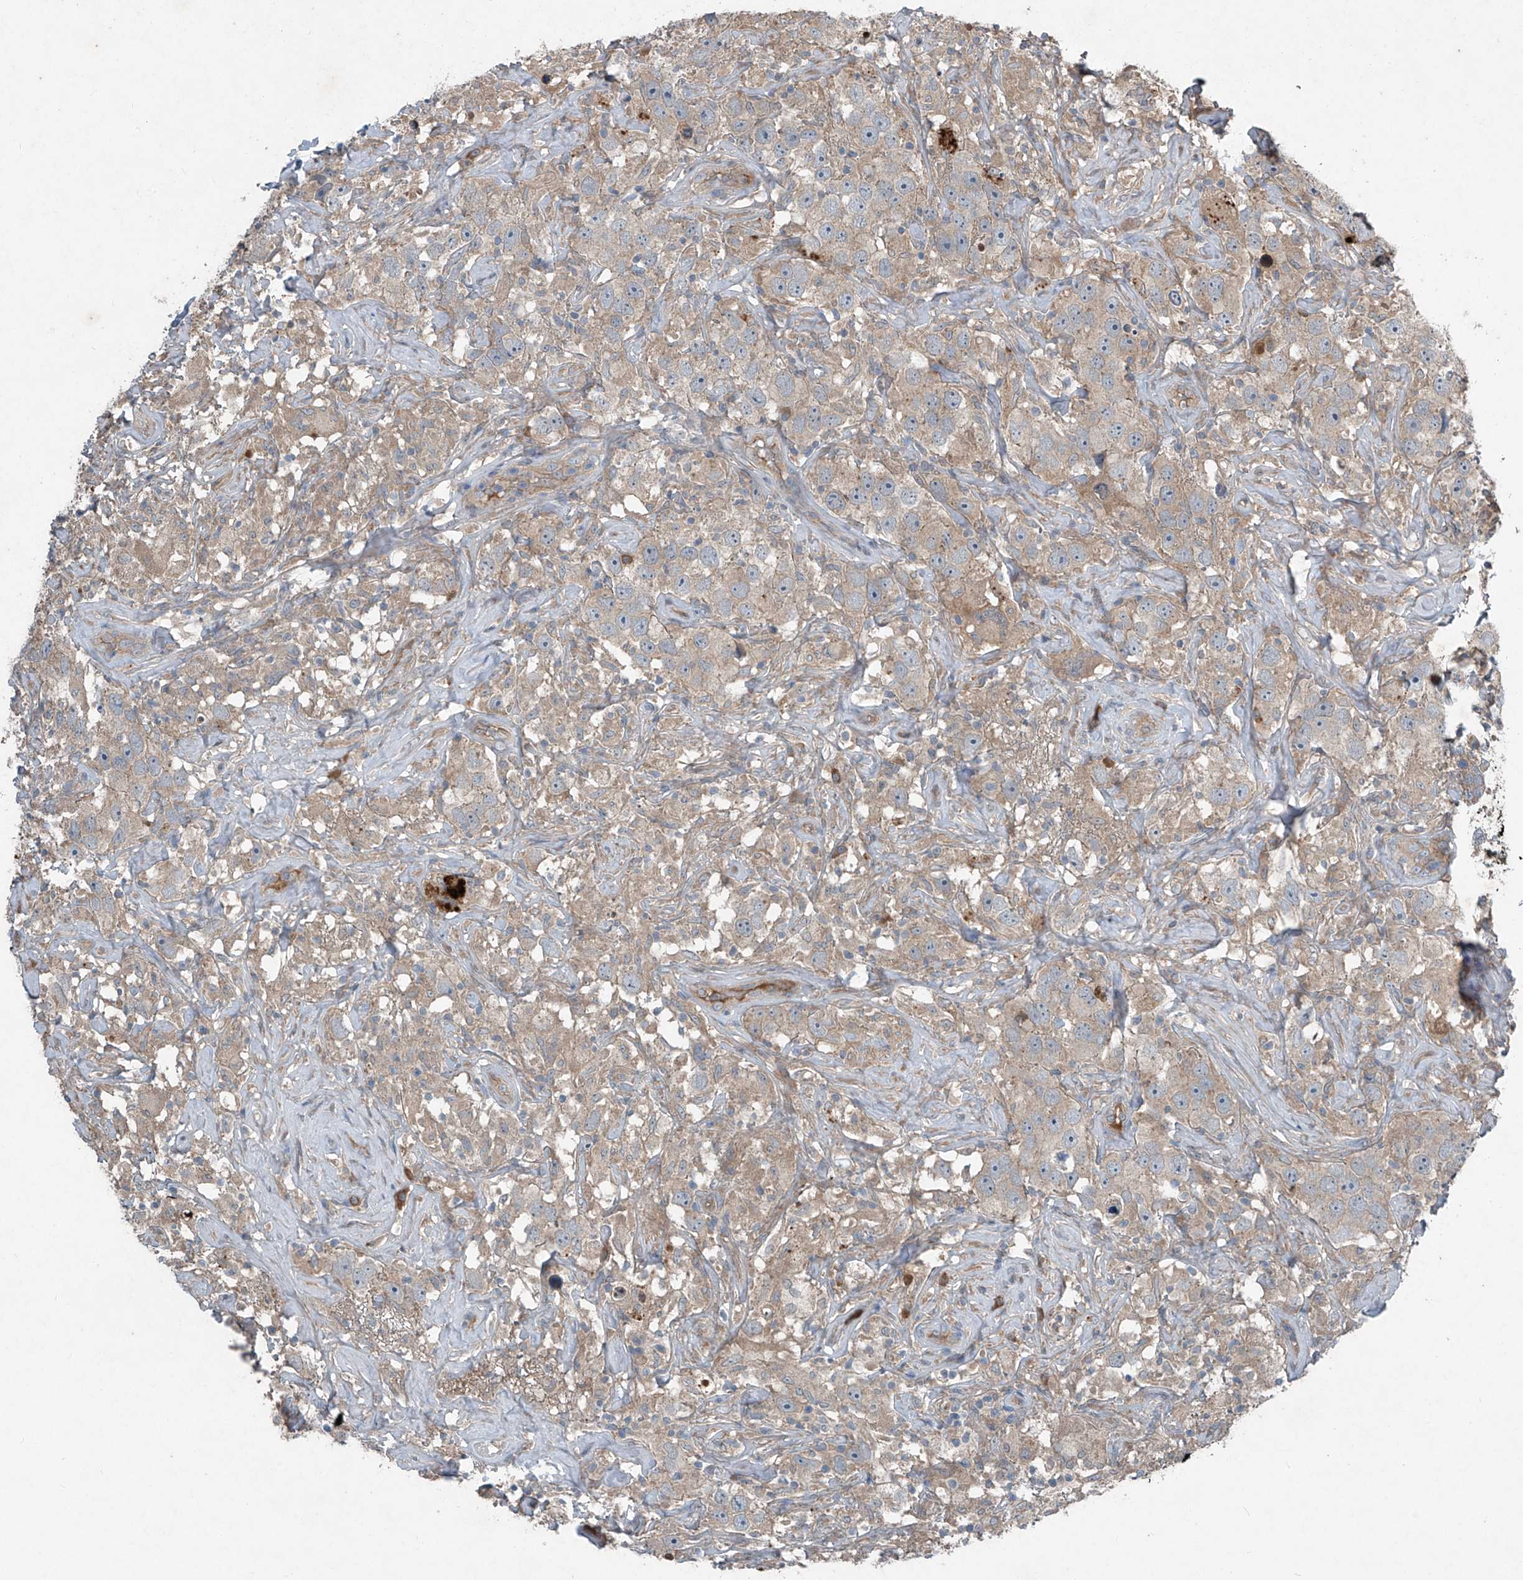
{"staining": {"intensity": "weak", "quantity": "25%-75%", "location": "cytoplasmic/membranous"}, "tissue": "testis cancer", "cell_type": "Tumor cells", "image_type": "cancer", "snomed": [{"axis": "morphology", "description": "Seminoma, NOS"}, {"axis": "topography", "description": "Testis"}], "caption": "Testis cancer stained with DAB (3,3'-diaminobenzidine) immunohistochemistry (IHC) displays low levels of weak cytoplasmic/membranous positivity in about 25%-75% of tumor cells.", "gene": "FOXRED2", "patient": {"sex": "male", "age": 49}}